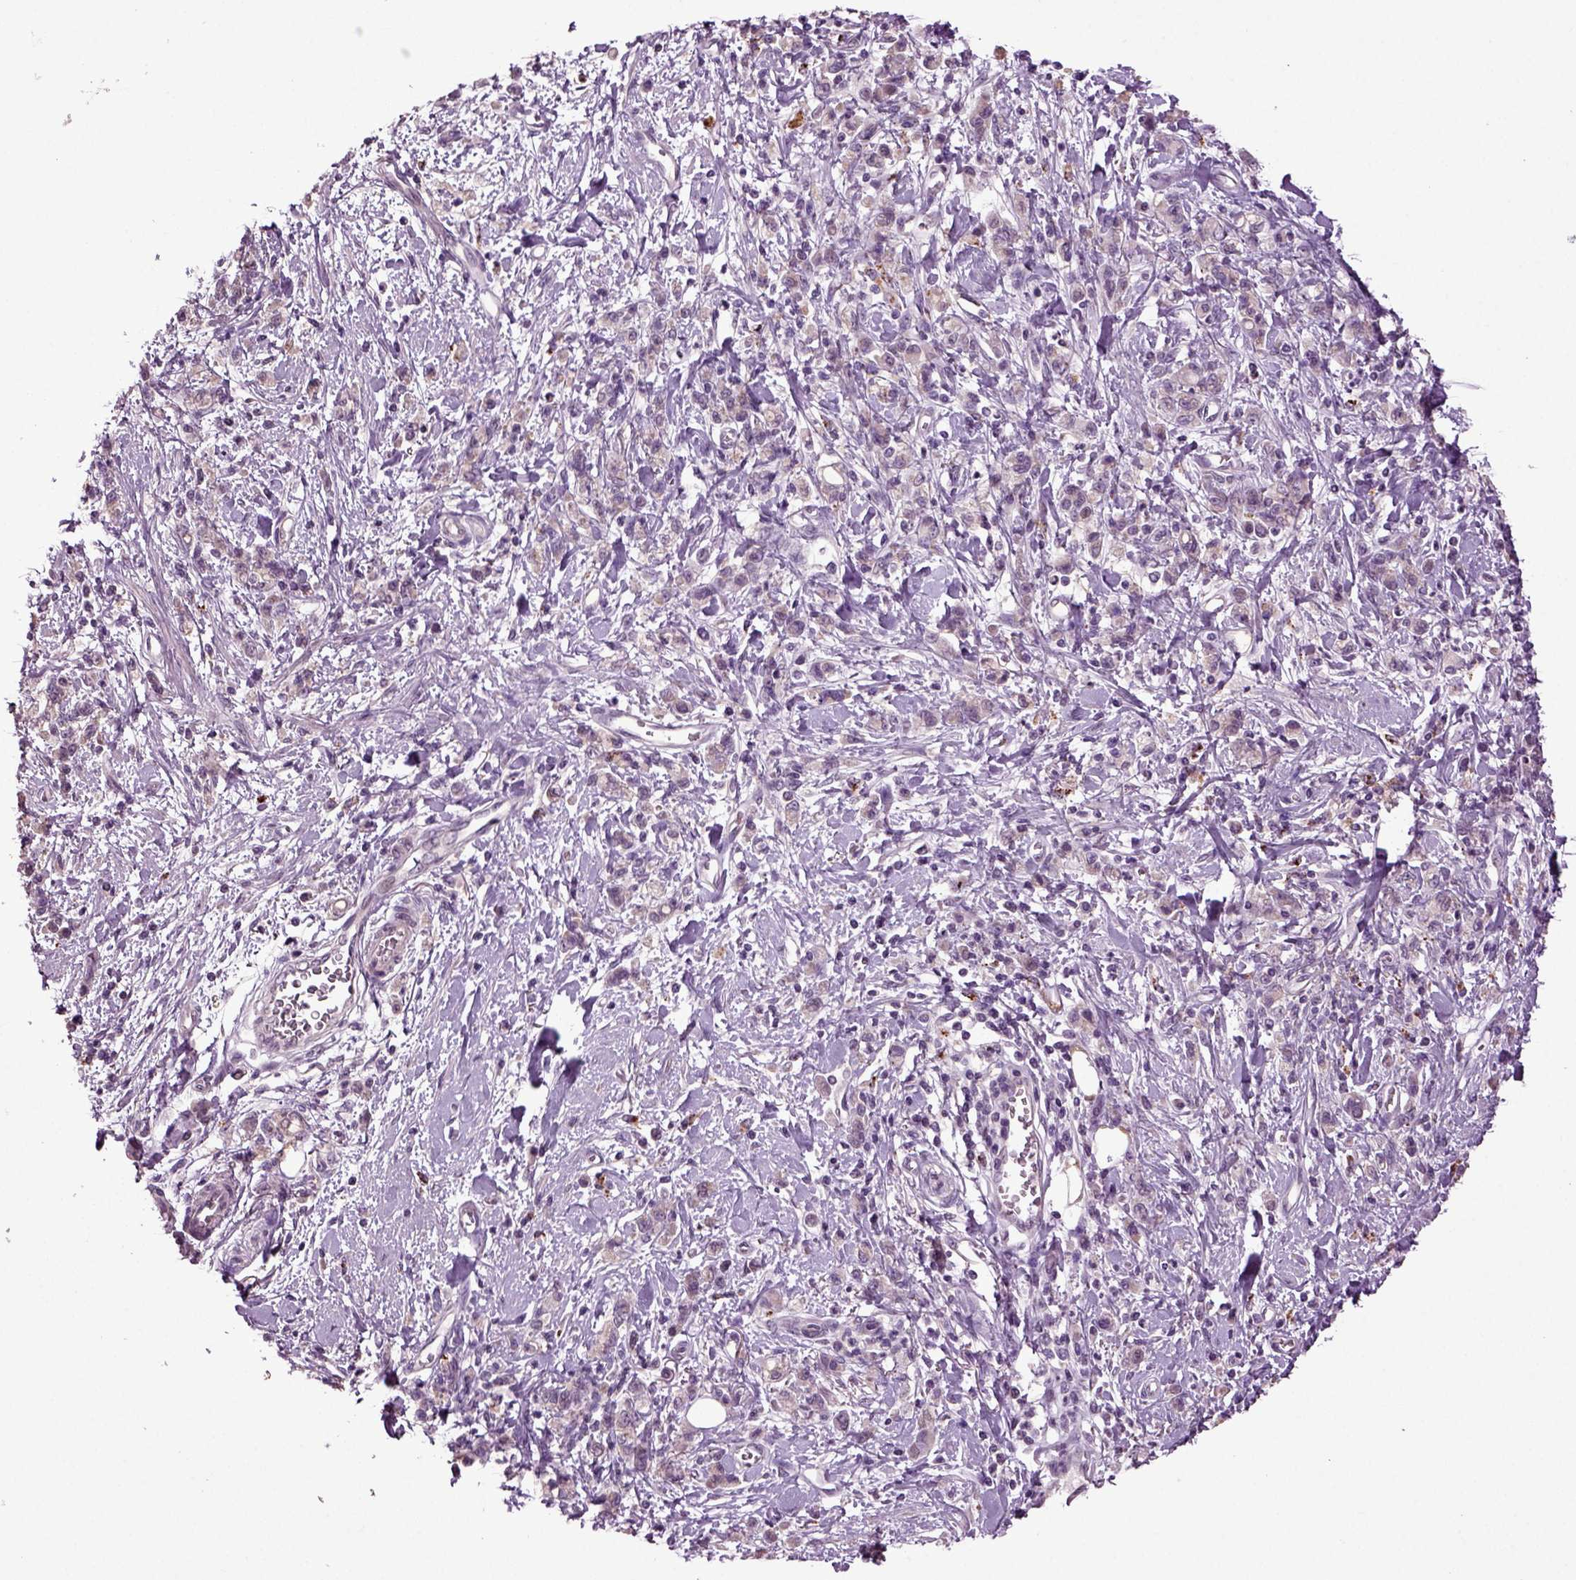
{"staining": {"intensity": "negative", "quantity": "none", "location": "none"}, "tissue": "stomach cancer", "cell_type": "Tumor cells", "image_type": "cancer", "snomed": [{"axis": "morphology", "description": "Adenocarcinoma, NOS"}, {"axis": "topography", "description": "Stomach"}], "caption": "Stomach cancer stained for a protein using immunohistochemistry demonstrates no staining tumor cells.", "gene": "SLC17A6", "patient": {"sex": "male", "age": 77}}